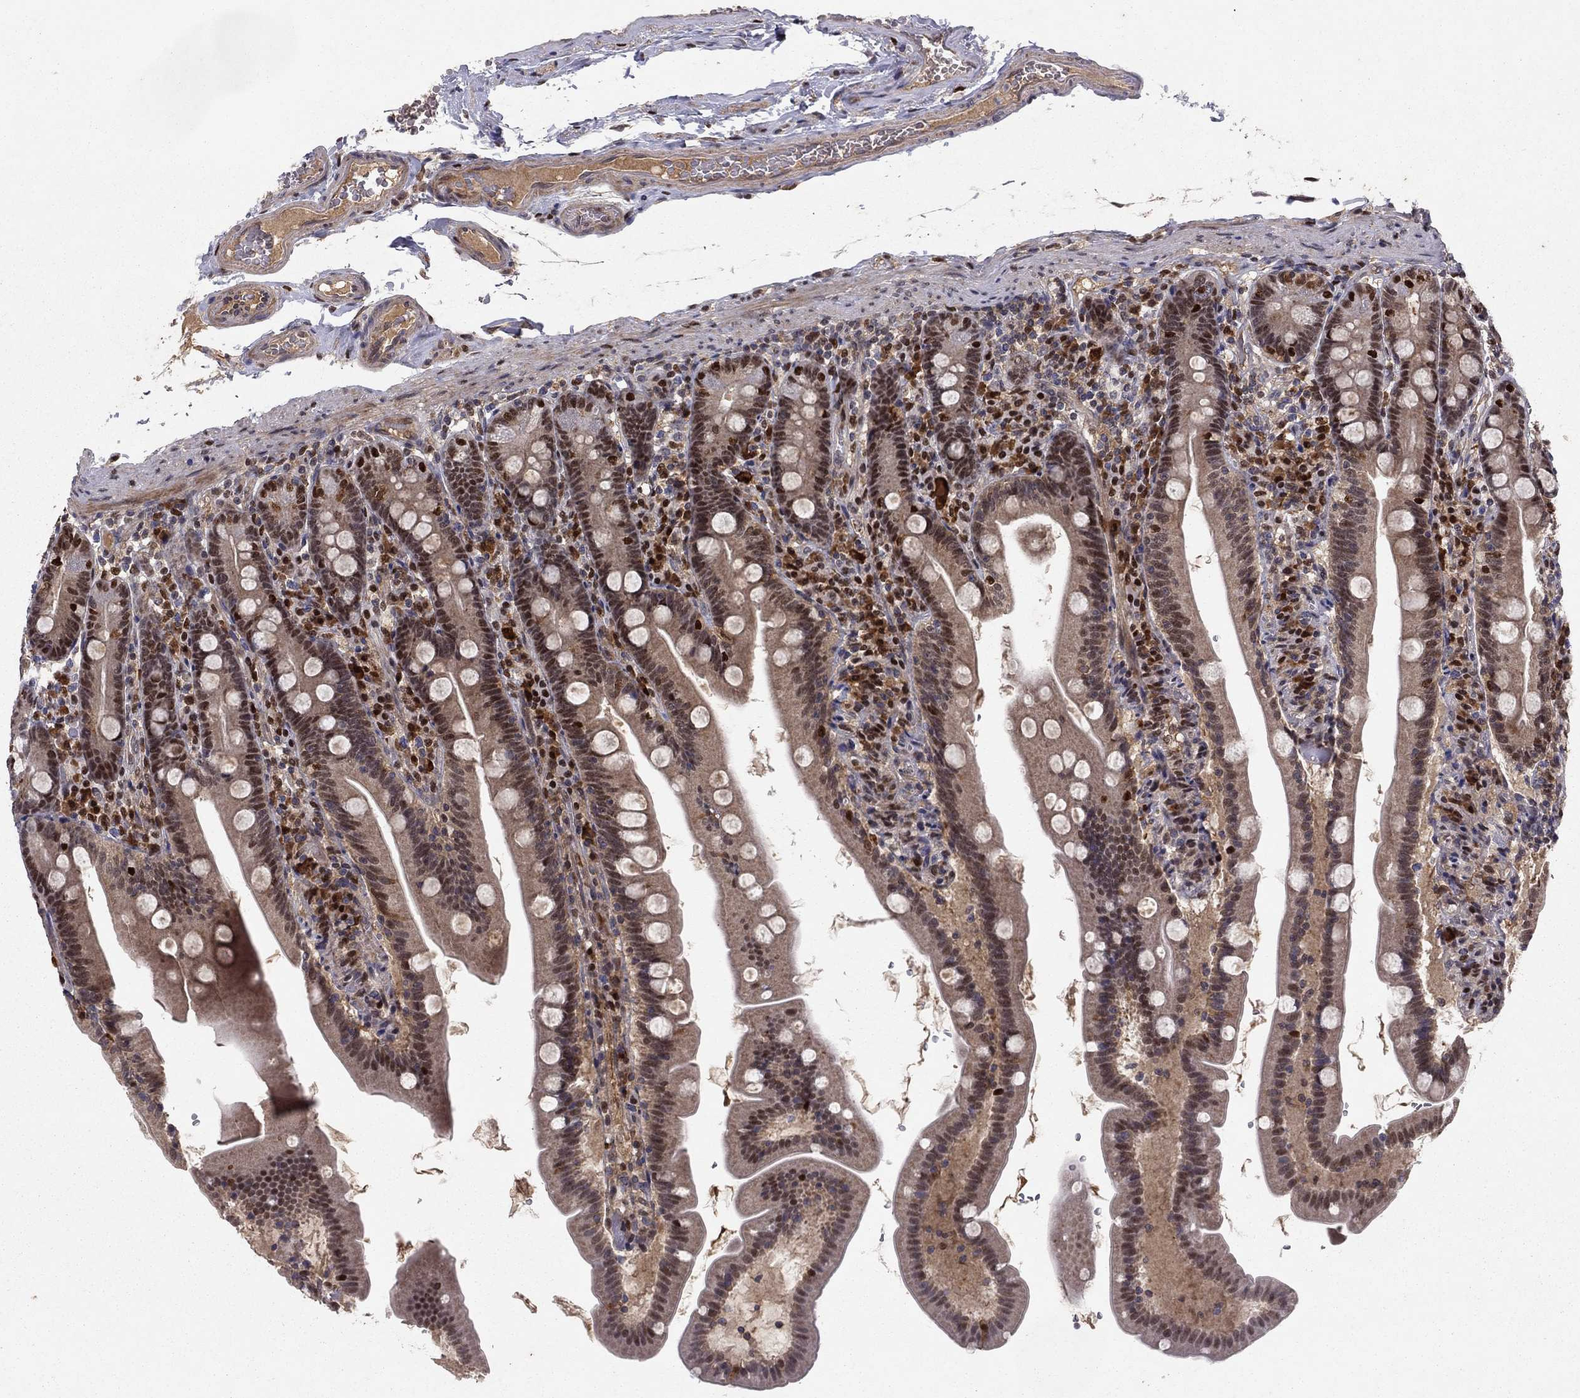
{"staining": {"intensity": "moderate", "quantity": "25%-75%", "location": "nuclear"}, "tissue": "duodenum", "cell_type": "Glandular cells", "image_type": "normal", "snomed": [{"axis": "morphology", "description": "Normal tissue, NOS"}, {"axis": "topography", "description": "Duodenum"}], "caption": "Protein expression analysis of benign duodenum reveals moderate nuclear expression in approximately 25%-75% of glandular cells.", "gene": "CRTC1", "patient": {"sex": "female", "age": 67}}